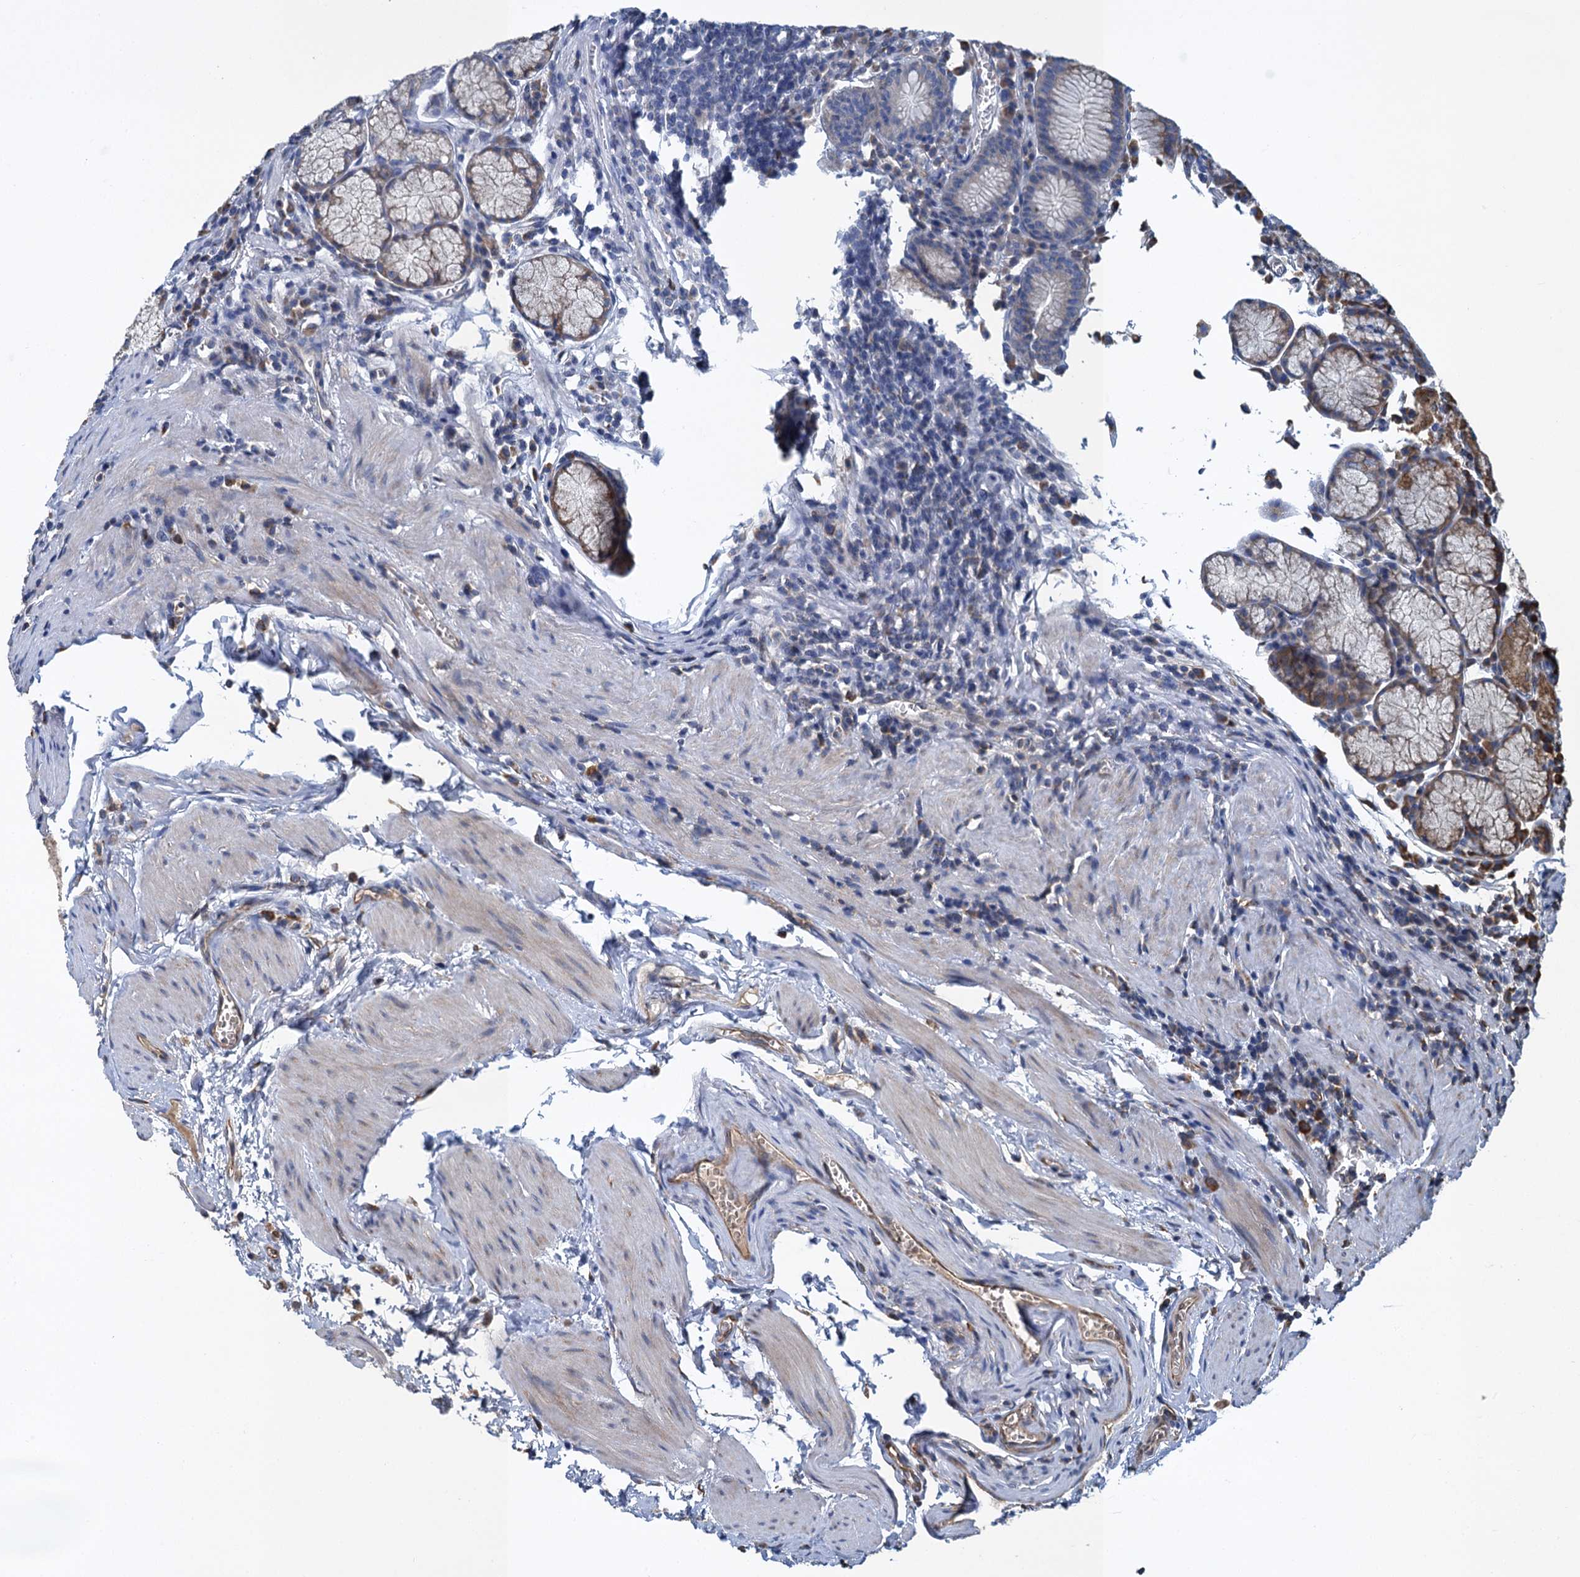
{"staining": {"intensity": "moderate", "quantity": "<25%", "location": "cytoplasmic/membranous"}, "tissue": "stomach", "cell_type": "Glandular cells", "image_type": "normal", "snomed": [{"axis": "morphology", "description": "Normal tissue, NOS"}, {"axis": "topography", "description": "Stomach"}], "caption": "Immunohistochemical staining of benign human stomach exhibits <25% levels of moderate cytoplasmic/membranous protein positivity in approximately <25% of glandular cells.", "gene": "LINS1", "patient": {"sex": "male", "age": 55}}